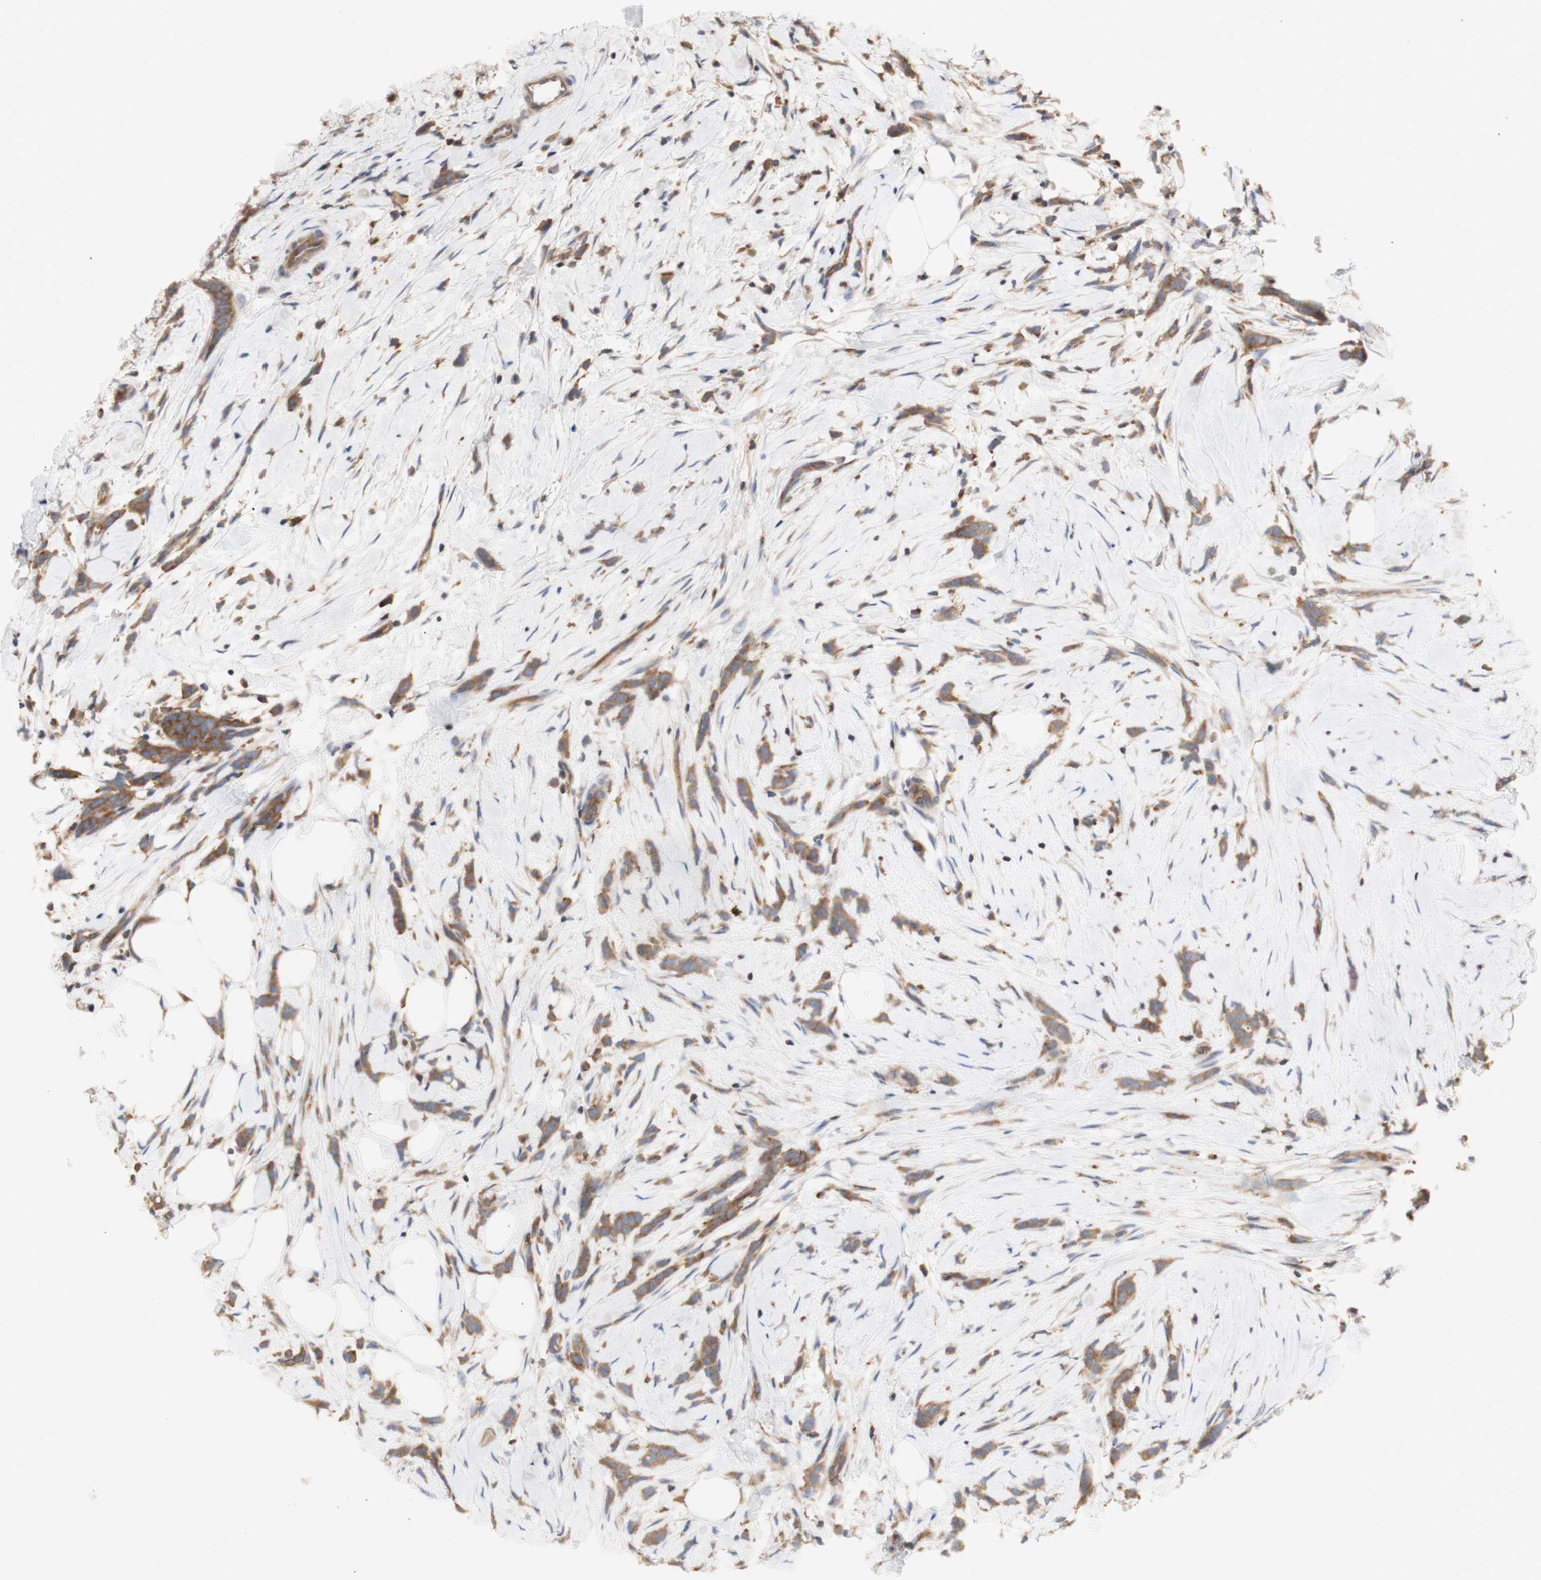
{"staining": {"intensity": "moderate", "quantity": ">75%", "location": "cytoplasmic/membranous"}, "tissue": "breast cancer", "cell_type": "Tumor cells", "image_type": "cancer", "snomed": [{"axis": "morphology", "description": "Lobular carcinoma, in situ"}, {"axis": "morphology", "description": "Lobular carcinoma"}, {"axis": "topography", "description": "Breast"}], "caption": "This image exhibits IHC staining of human breast cancer, with medium moderate cytoplasmic/membranous expression in approximately >75% of tumor cells.", "gene": "IKBKG", "patient": {"sex": "female", "age": 41}}